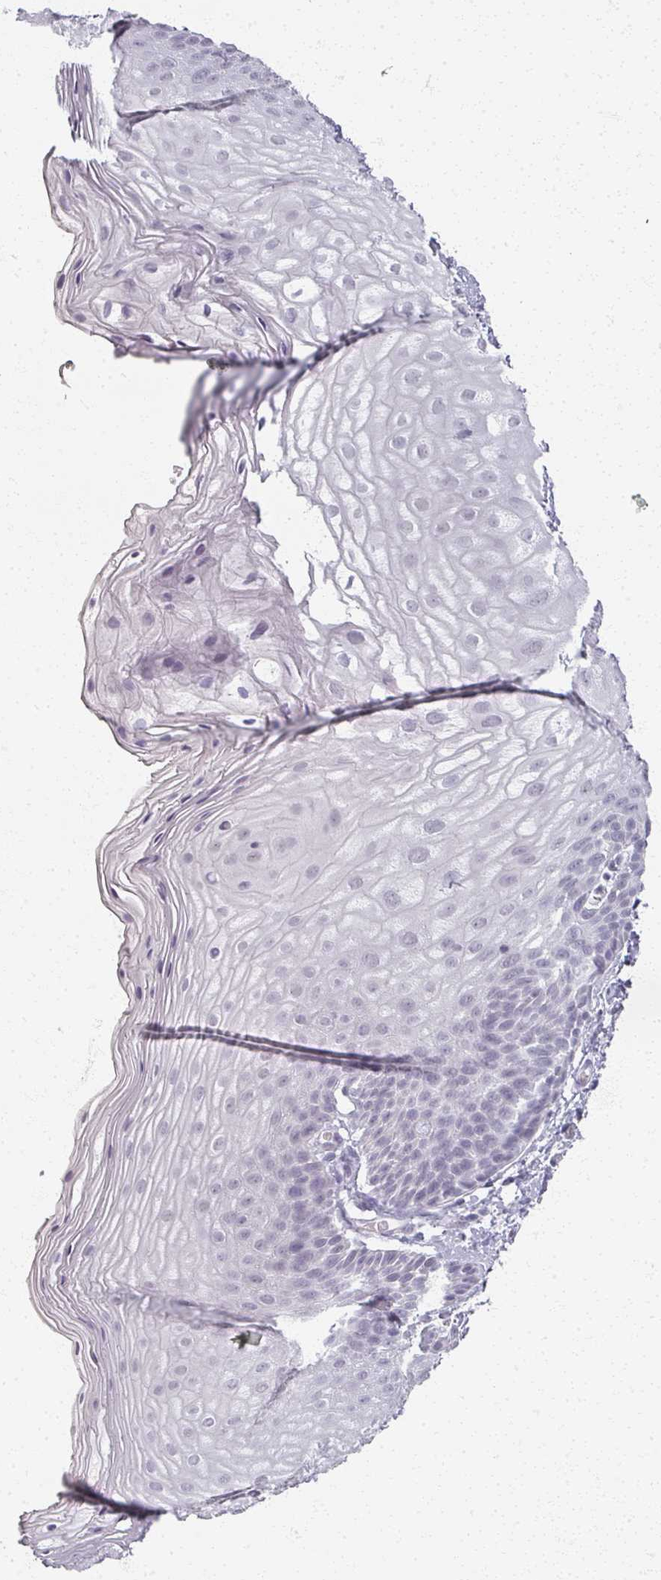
{"staining": {"intensity": "negative", "quantity": "none", "location": "none"}, "tissue": "skin", "cell_type": "Epidermal cells", "image_type": "normal", "snomed": [{"axis": "morphology", "description": "Normal tissue, NOS"}, {"axis": "topography", "description": "Anal"}], "caption": "Protein analysis of benign skin displays no significant expression in epidermal cells. The staining is performed using DAB (3,3'-diaminobenzidine) brown chromogen with nuclei counter-stained in using hematoxylin.", "gene": "RFPL2", "patient": {"sex": "female", "age": 40}}